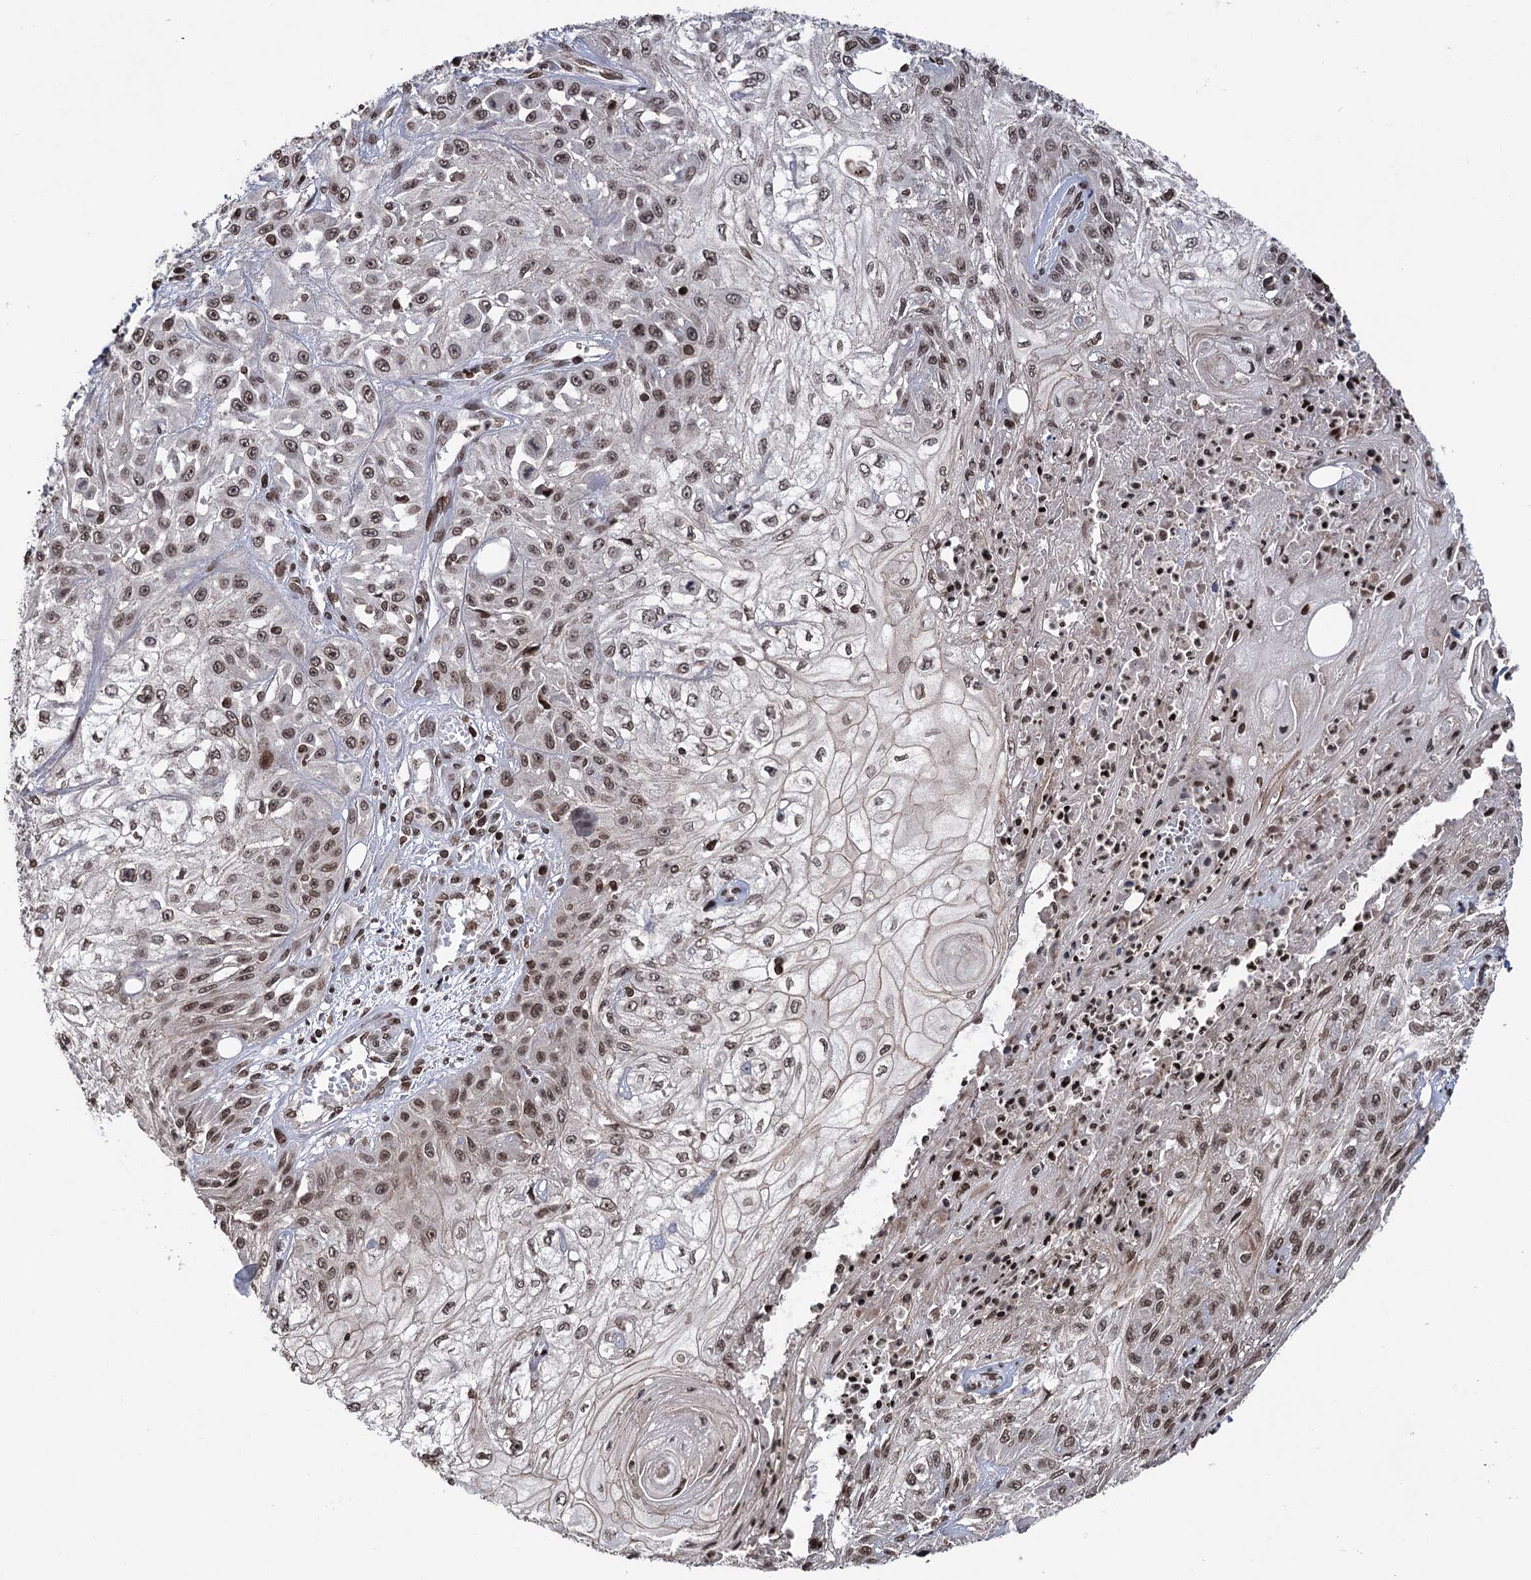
{"staining": {"intensity": "moderate", "quantity": ">75%", "location": "nuclear"}, "tissue": "skin cancer", "cell_type": "Tumor cells", "image_type": "cancer", "snomed": [{"axis": "morphology", "description": "Squamous cell carcinoma, NOS"}, {"axis": "morphology", "description": "Squamous cell carcinoma, metastatic, NOS"}, {"axis": "topography", "description": "Skin"}, {"axis": "topography", "description": "Lymph node"}], "caption": "The image reveals a brown stain indicating the presence of a protein in the nuclear of tumor cells in skin cancer (metastatic squamous cell carcinoma).", "gene": "CCDC77", "patient": {"sex": "male", "age": 75}}